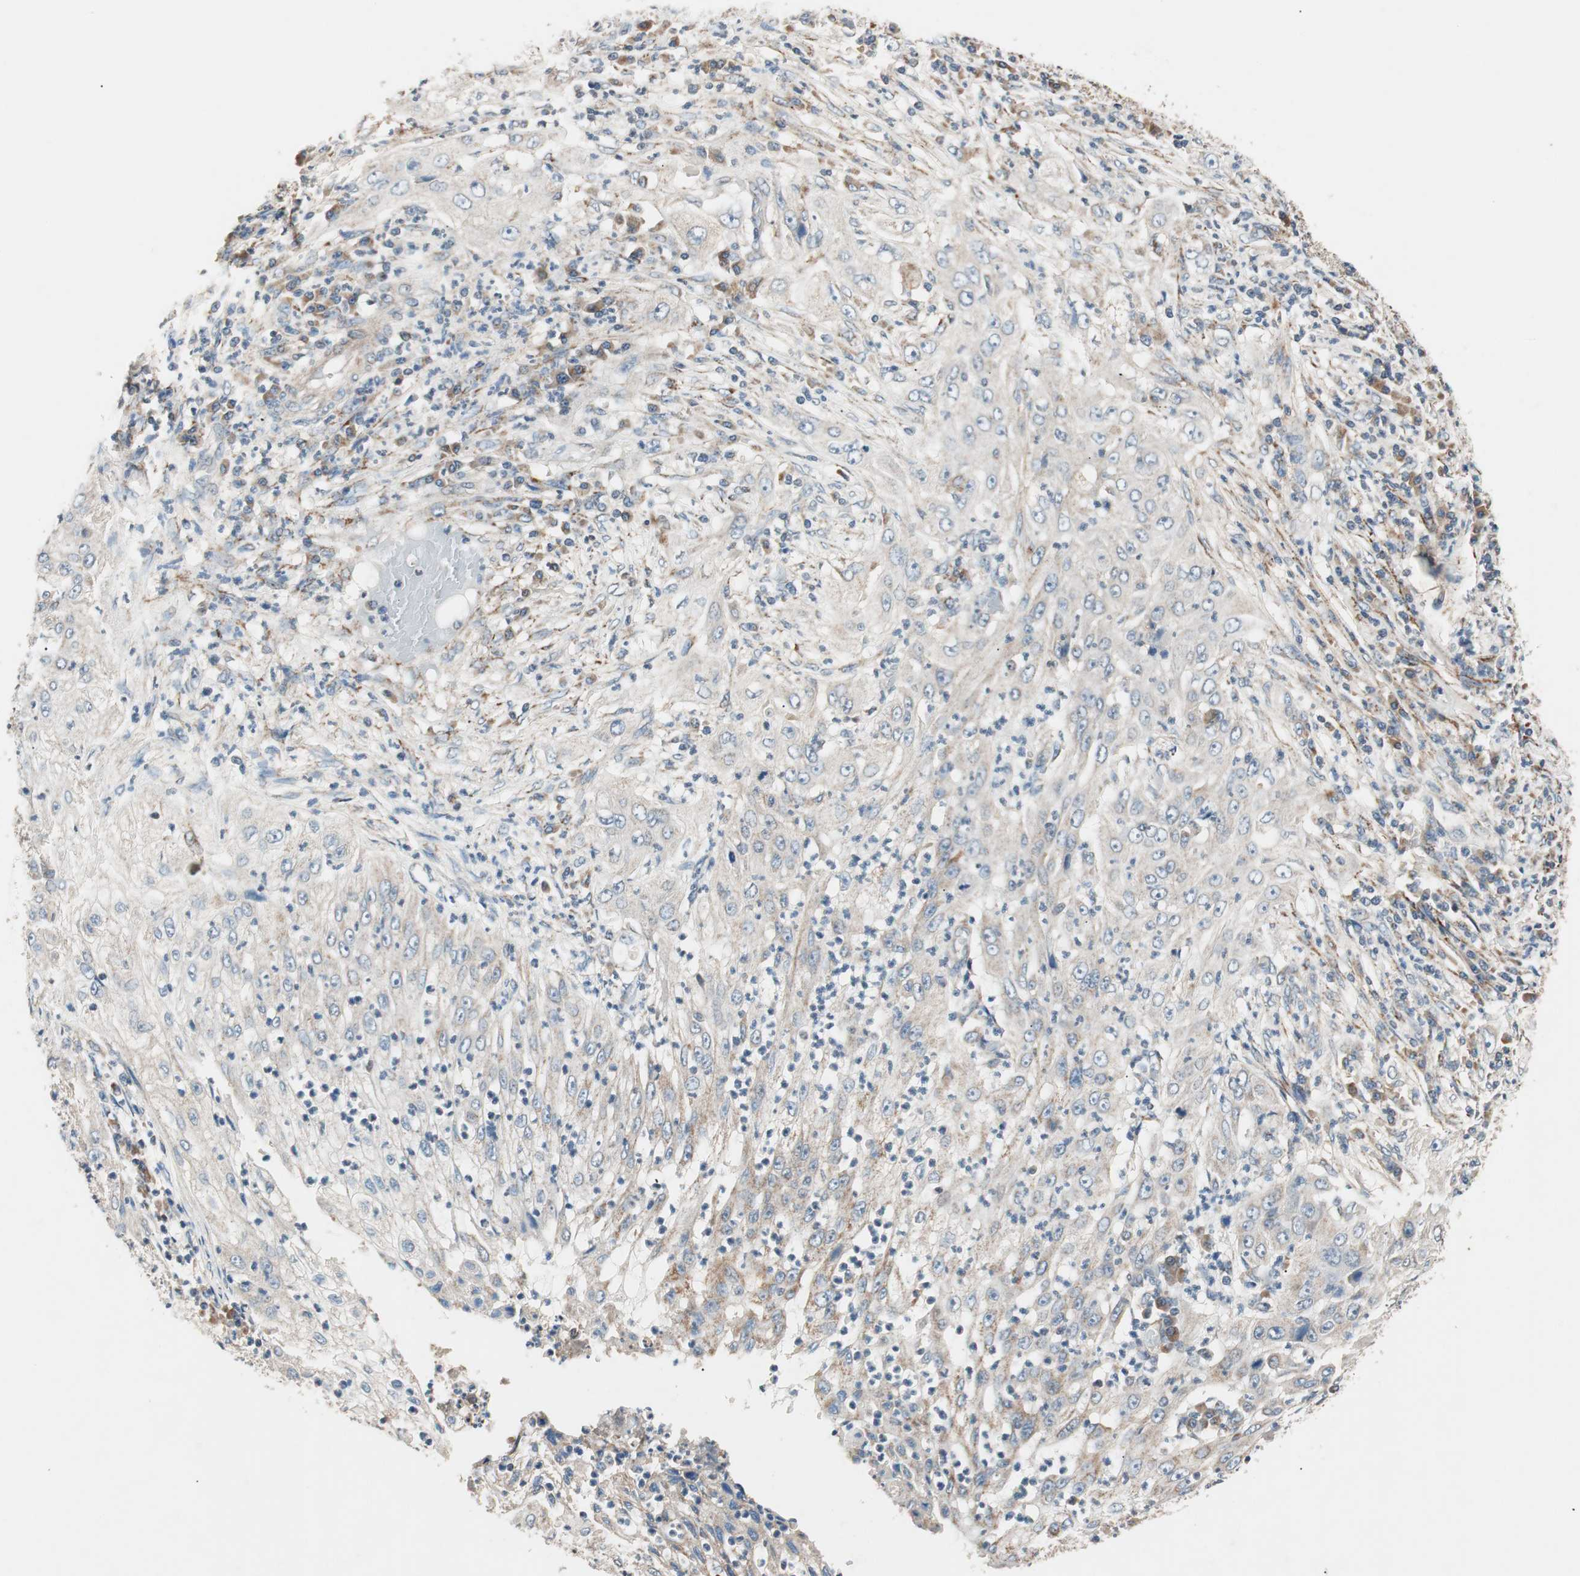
{"staining": {"intensity": "negative", "quantity": "none", "location": "none"}, "tissue": "lung cancer", "cell_type": "Tumor cells", "image_type": "cancer", "snomed": [{"axis": "morphology", "description": "Inflammation, NOS"}, {"axis": "morphology", "description": "Squamous cell carcinoma, NOS"}, {"axis": "topography", "description": "Lymph node"}, {"axis": "topography", "description": "Soft tissue"}, {"axis": "topography", "description": "Lung"}], "caption": "Protein analysis of lung cancer reveals no significant expression in tumor cells. (Brightfield microscopy of DAB (3,3'-diaminobenzidine) immunohistochemistry (IHC) at high magnification).", "gene": "HPN", "patient": {"sex": "male", "age": 66}}